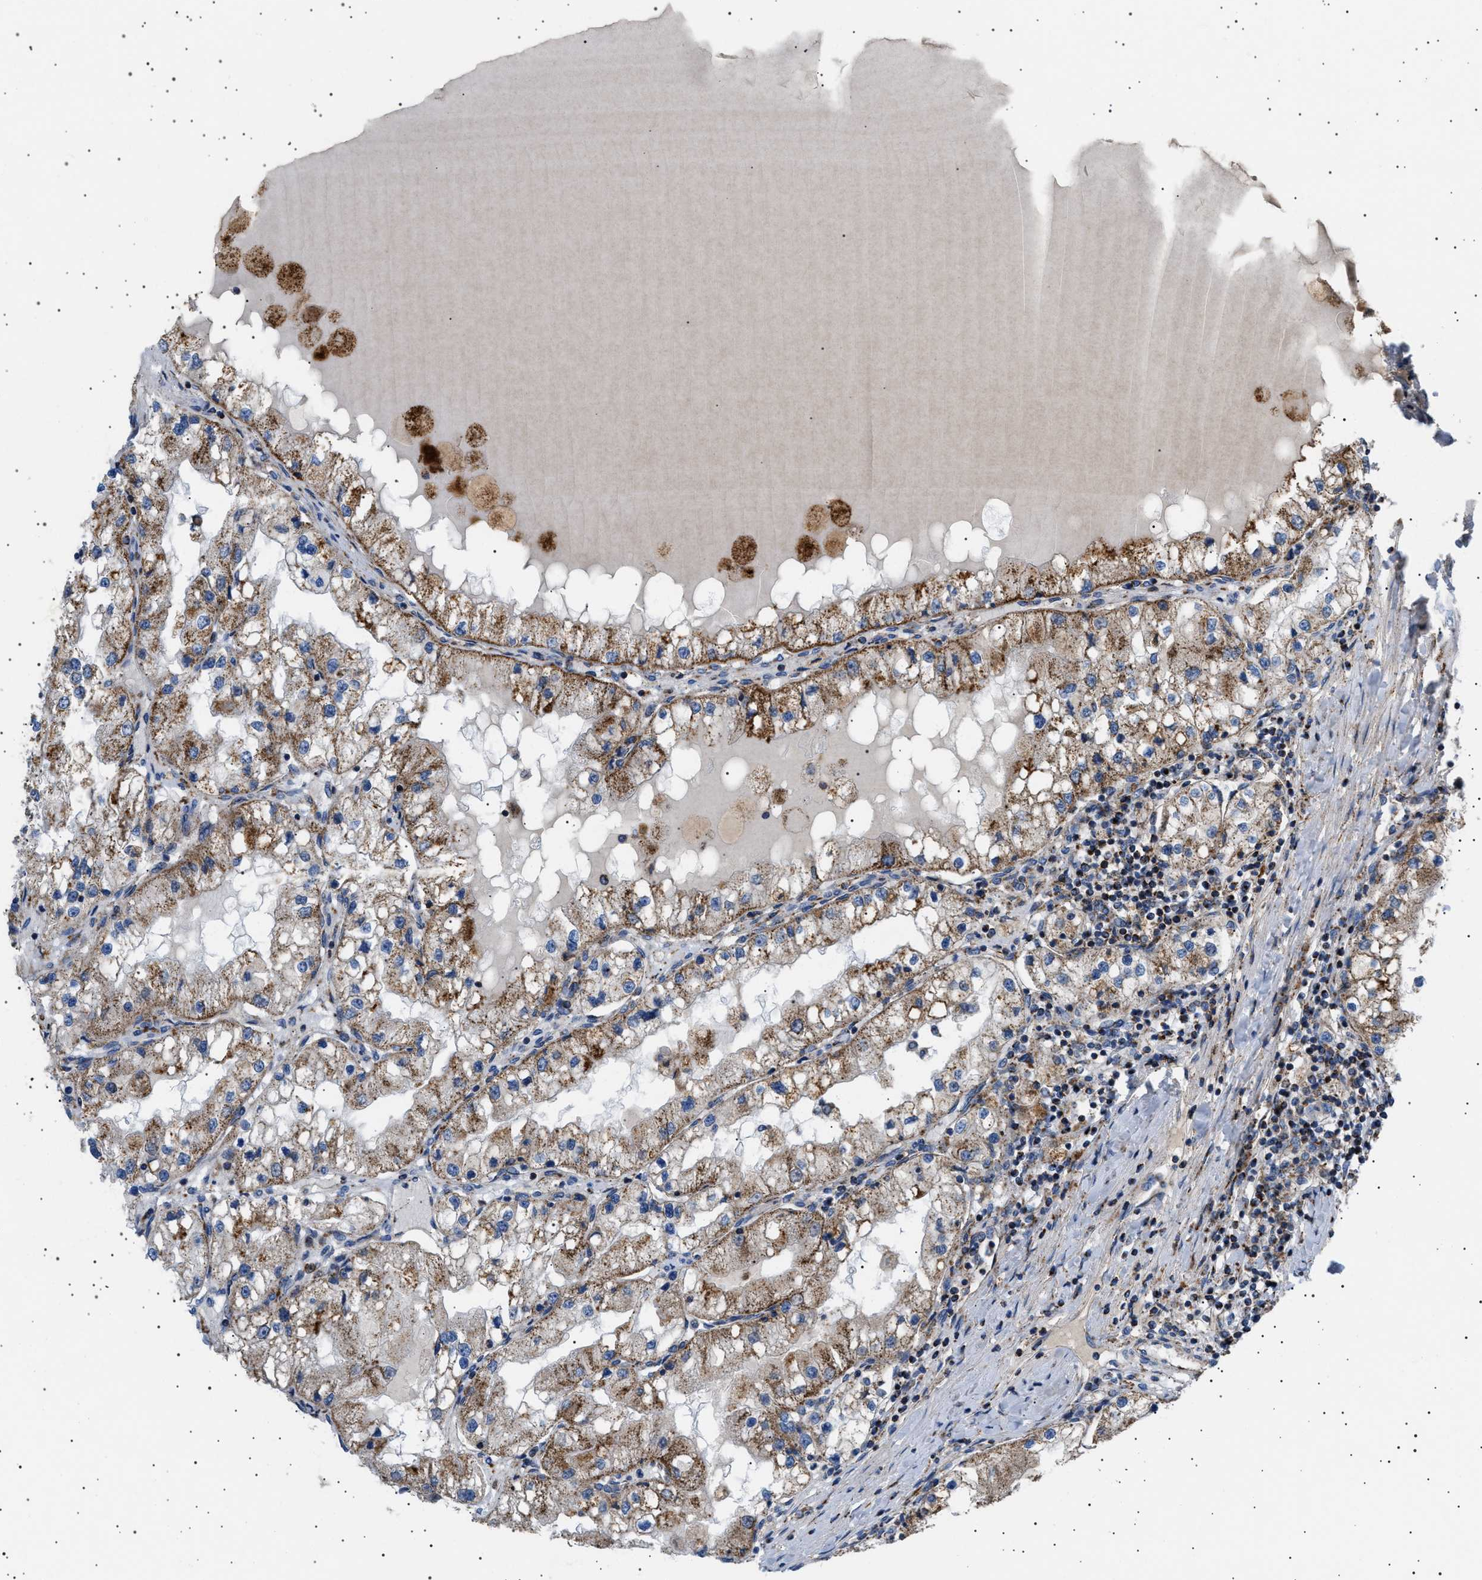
{"staining": {"intensity": "moderate", "quantity": ">75%", "location": "cytoplasmic/membranous"}, "tissue": "renal cancer", "cell_type": "Tumor cells", "image_type": "cancer", "snomed": [{"axis": "morphology", "description": "Adenocarcinoma, NOS"}, {"axis": "topography", "description": "Kidney"}], "caption": "Immunohistochemistry (IHC) of renal adenocarcinoma reveals medium levels of moderate cytoplasmic/membranous expression in about >75% of tumor cells.", "gene": "UBXN8", "patient": {"sex": "male", "age": 68}}